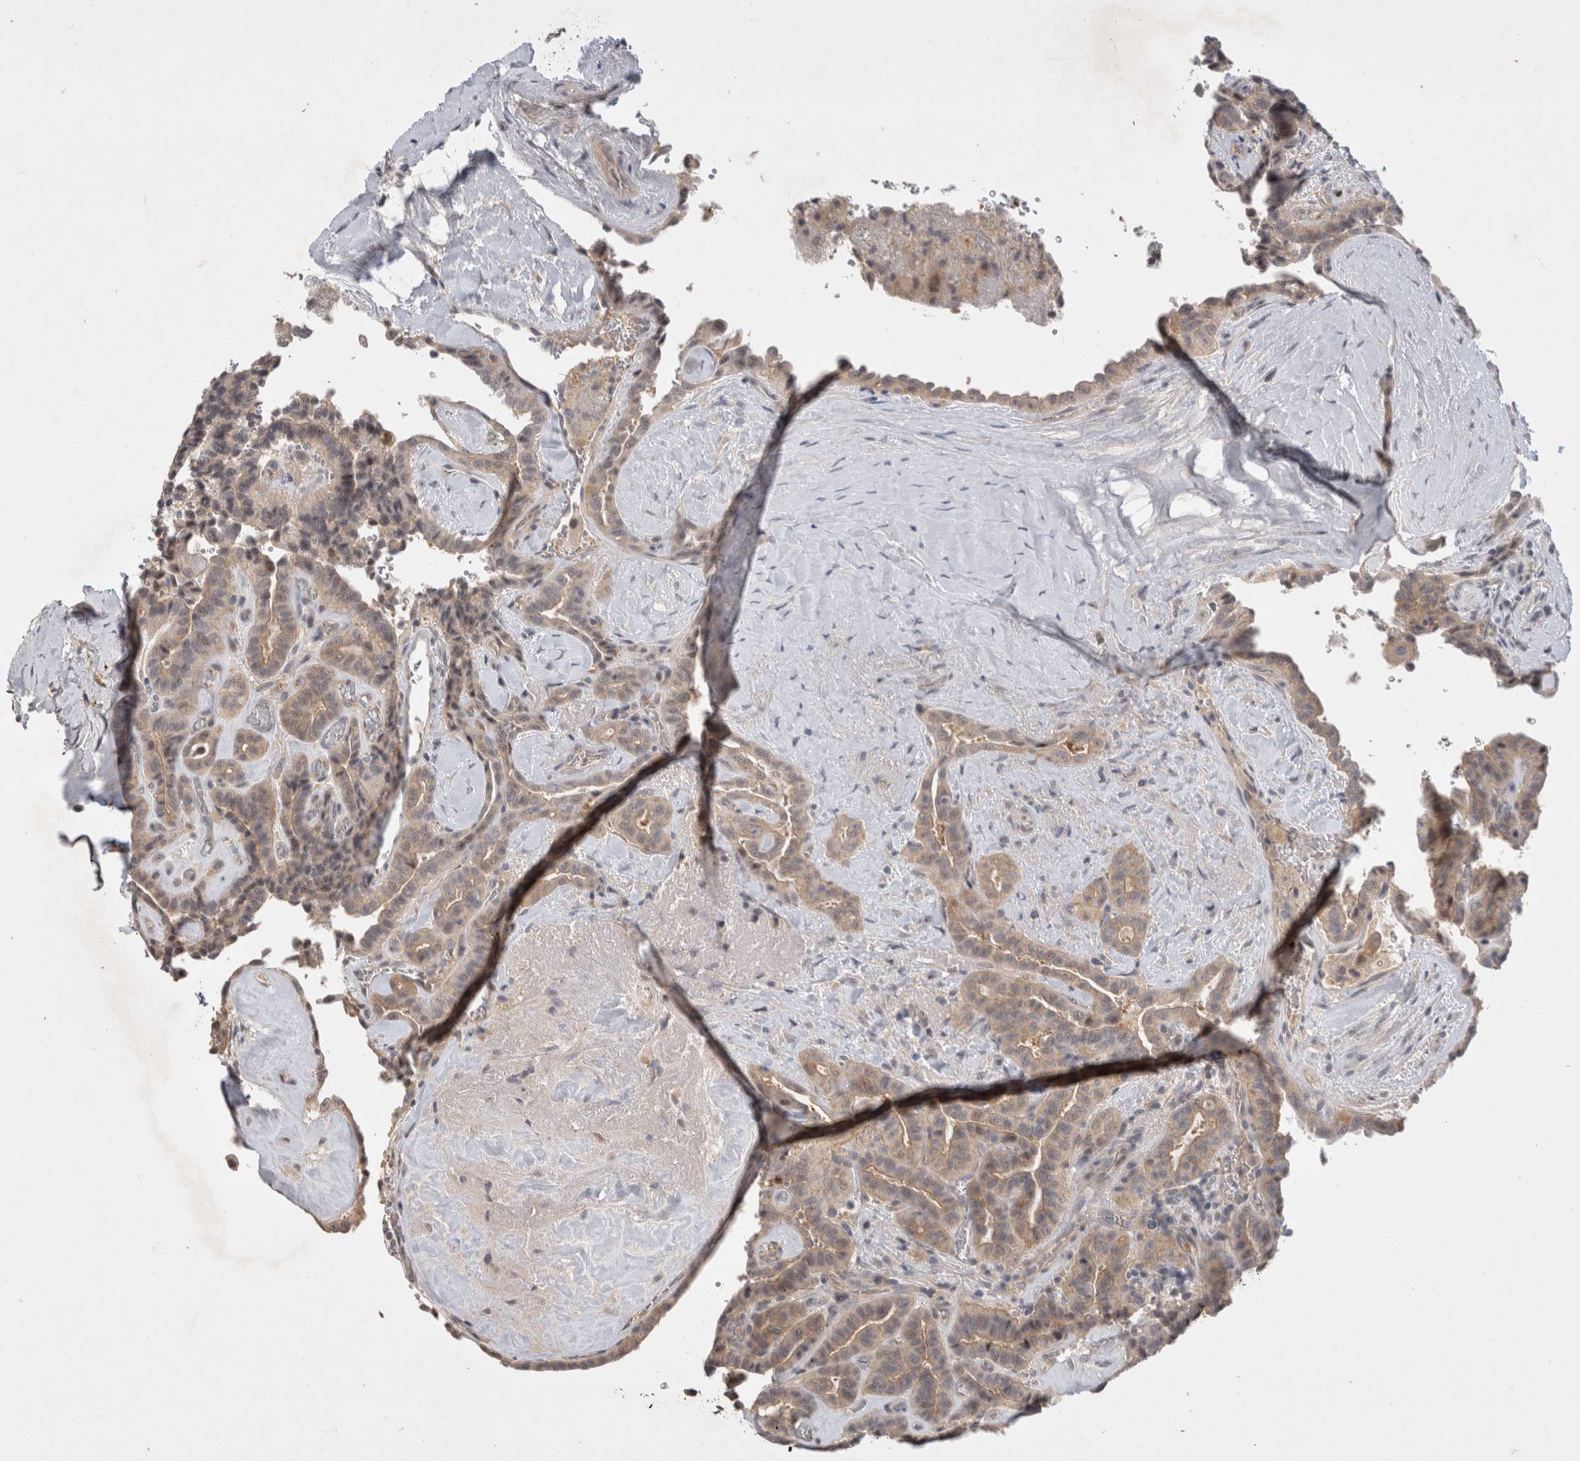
{"staining": {"intensity": "weak", "quantity": ">75%", "location": "cytoplasmic/membranous"}, "tissue": "thyroid cancer", "cell_type": "Tumor cells", "image_type": "cancer", "snomed": [{"axis": "morphology", "description": "Papillary adenocarcinoma, NOS"}, {"axis": "topography", "description": "Thyroid gland"}], "caption": "Protein staining displays weak cytoplasmic/membranous expression in approximately >75% of tumor cells in thyroid cancer (papillary adenocarcinoma). The staining was performed using DAB to visualize the protein expression in brown, while the nuclei were stained in blue with hematoxylin (Magnification: 20x).", "gene": "CERS3", "patient": {"sex": "male", "age": 77}}